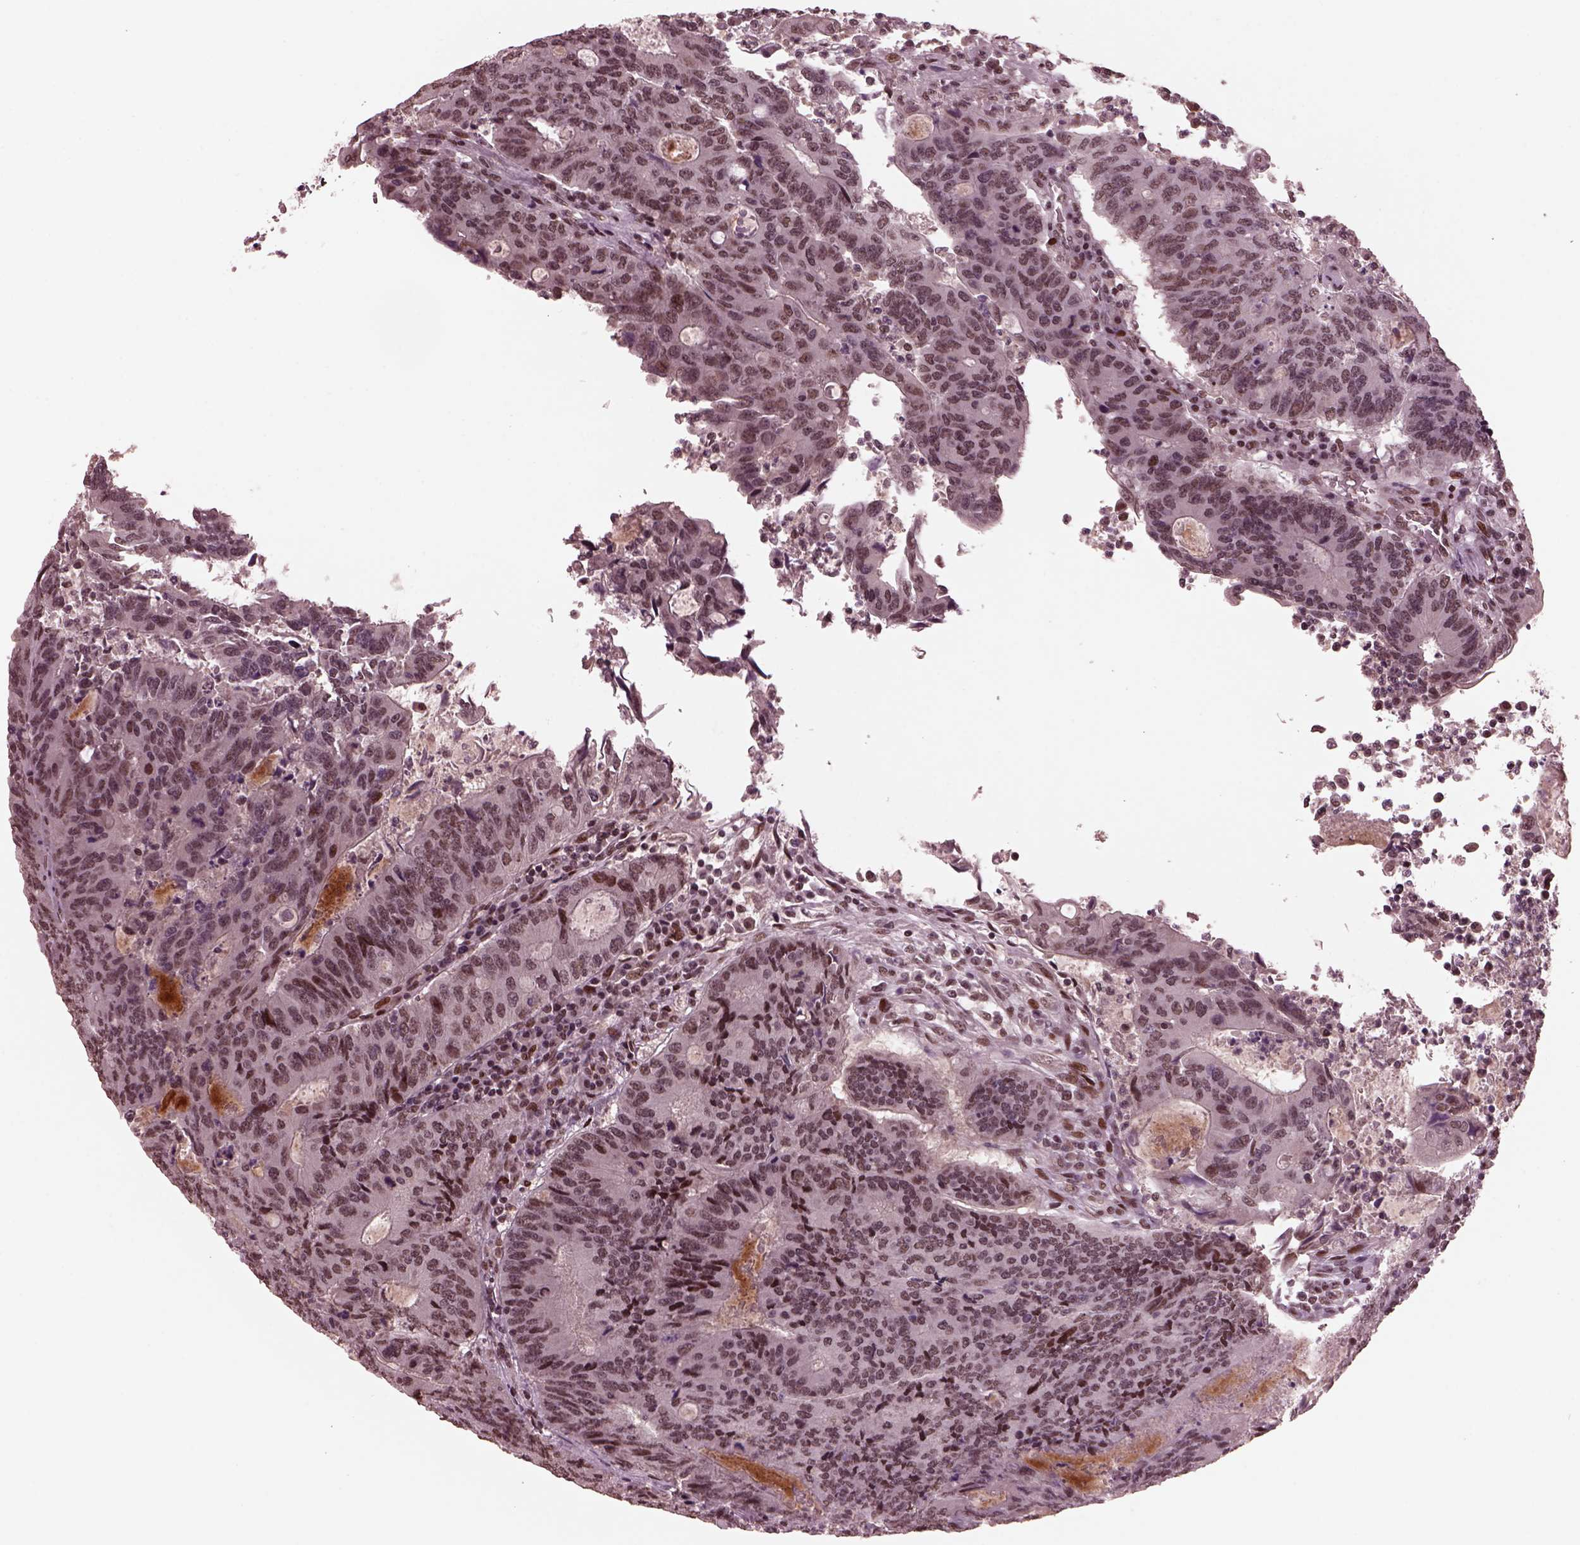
{"staining": {"intensity": "weak", "quantity": "25%-75%", "location": "nuclear"}, "tissue": "colorectal cancer", "cell_type": "Tumor cells", "image_type": "cancer", "snomed": [{"axis": "morphology", "description": "Adenocarcinoma, NOS"}, {"axis": "topography", "description": "Colon"}], "caption": "IHC of human colorectal cancer exhibits low levels of weak nuclear positivity in about 25%-75% of tumor cells.", "gene": "NAP1L5", "patient": {"sex": "male", "age": 67}}